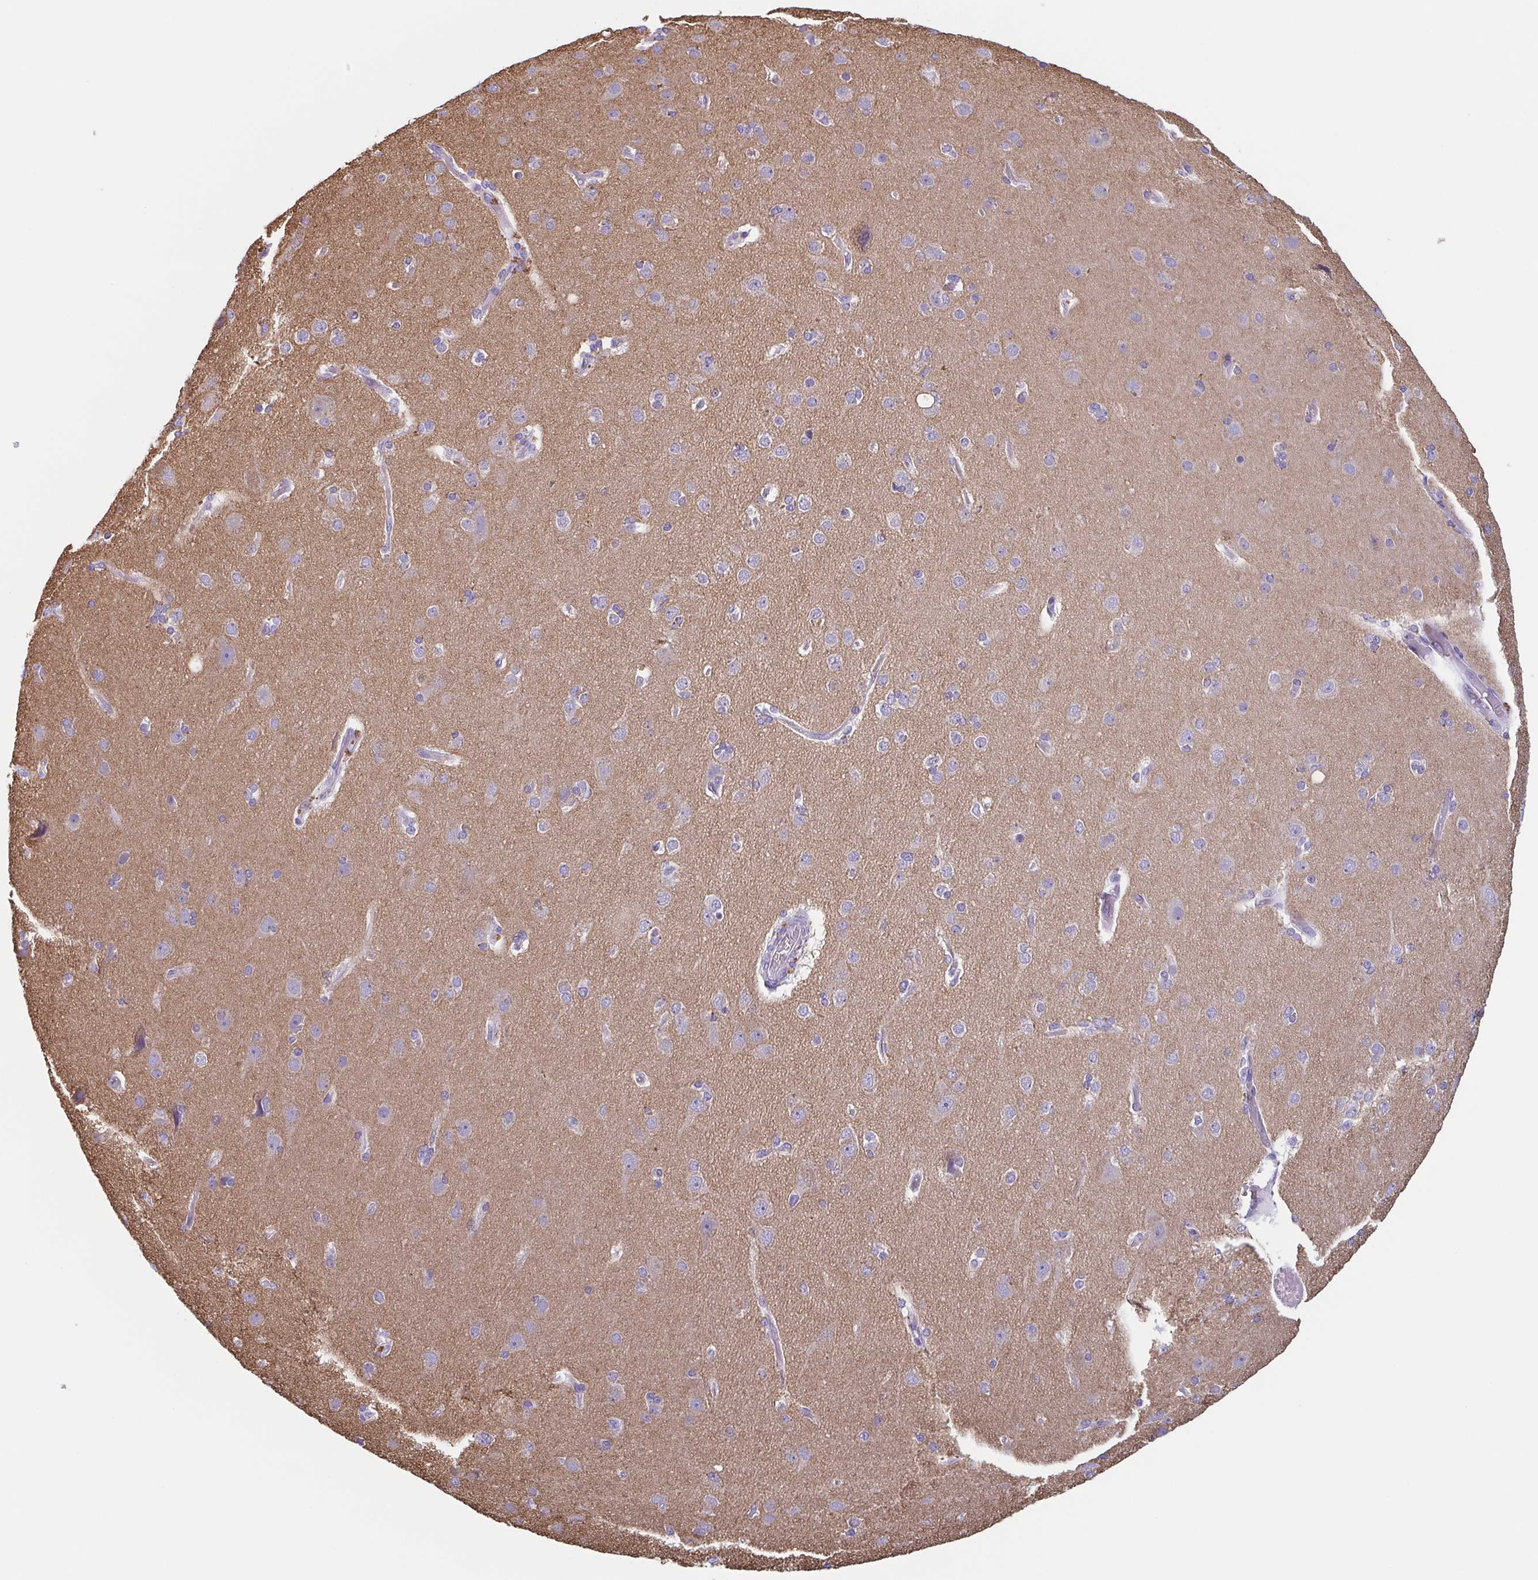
{"staining": {"intensity": "negative", "quantity": "none", "location": "none"}, "tissue": "cerebral cortex", "cell_type": "Endothelial cells", "image_type": "normal", "snomed": [{"axis": "morphology", "description": "Normal tissue, NOS"}, {"axis": "morphology", "description": "Glioma, malignant, High grade"}, {"axis": "topography", "description": "Cerebral cortex"}], "caption": "Protein analysis of unremarkable cerebral cortex exhibits no significant expression in endothelial cells.", "gene": "TAGLN3", "patient": {"sex": "male", "age": 71}}